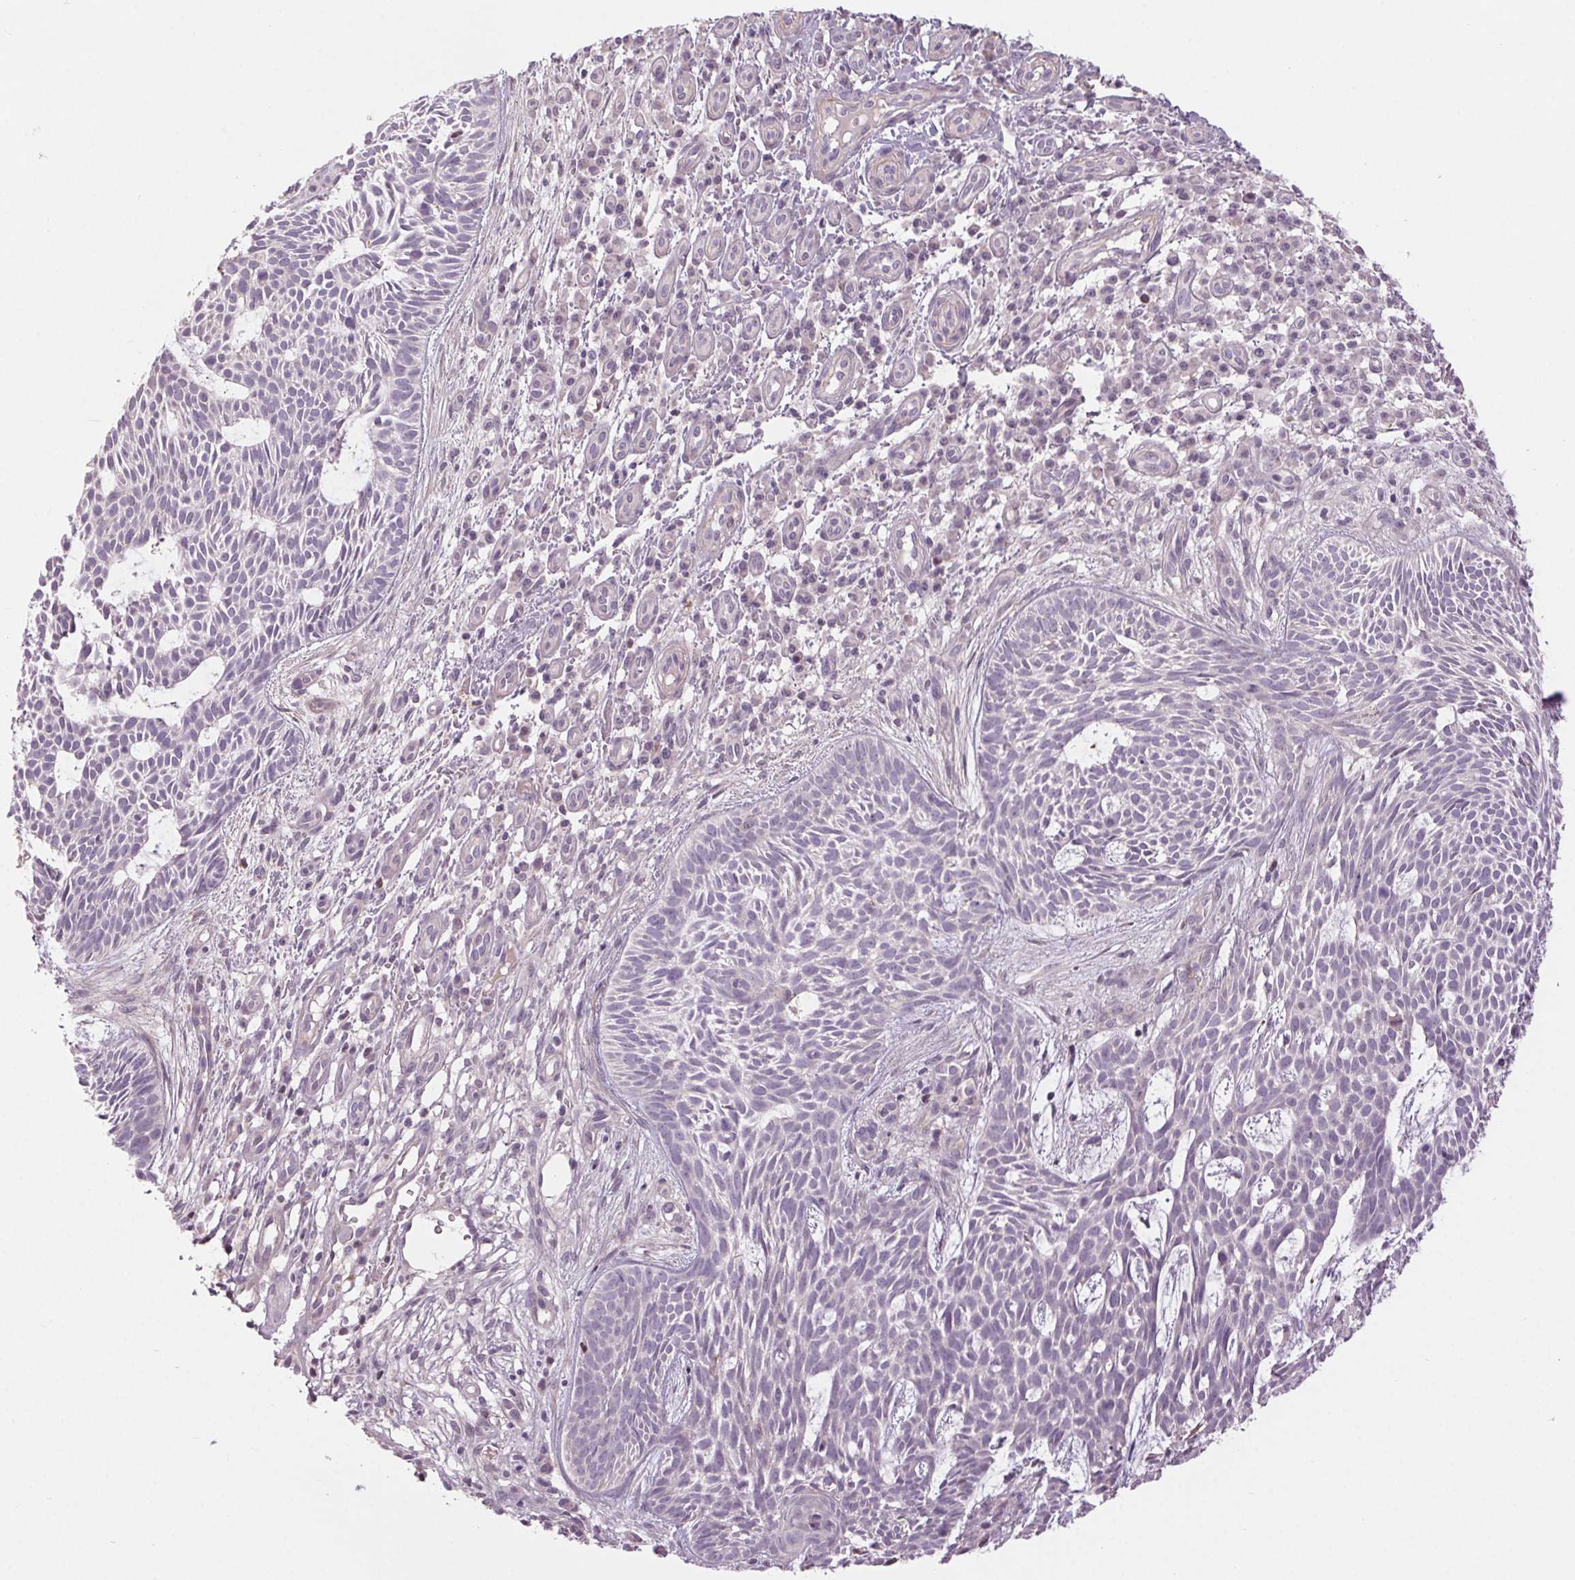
{"staining": {"intensity": "negative", "quantity": "none", "location": "none"}, "tissue": "skin cancer", "cell_type": "Tumor cells", "image_type": "cancer", "snomed": [{"axis": "morphology", "description": "Basal cell carcinoma"}, {"axis": "topography", "description": "Skin"}], "caption": "Immunohistochemical staining of basal cell carcinoma (skin) reveals no significant expression in tumor cells.", "gene": "HHLA2", "patient": {"sex": "male", "age": 59}}